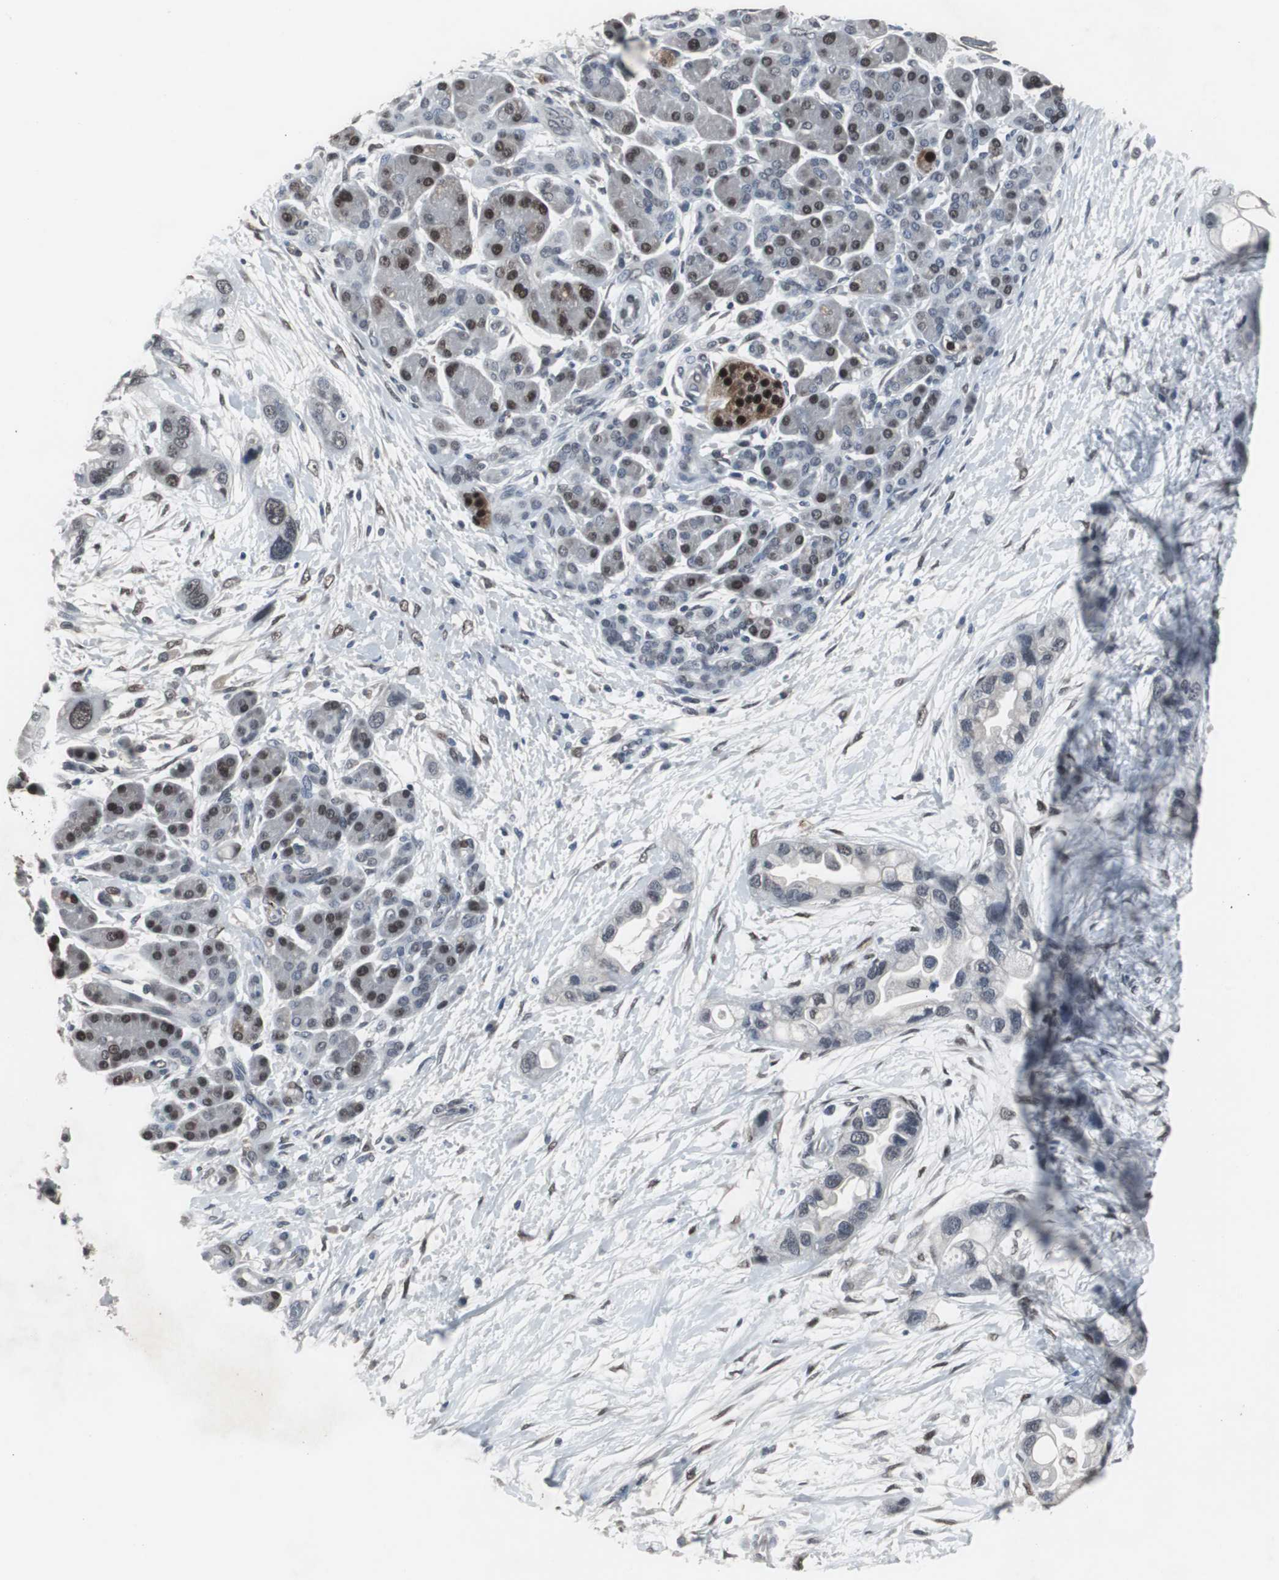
{"staining": {"intensity": "weak", "quantity": "25%-75%", "location": "nuclear"}, "tissue": "pancreatic cancer", "cell_type": "Tumor cells", "image_type": "cancer", "snomed": [{"axis": "morphology", "description": "Adenocarcinoma, NOS"}, {"axis": "topography", "description": "Pancreas"}], "caption": "Protein expression analysis of pancreatic cancer reveals weak nuclear positivity in approximately 25%-75% of tumor cells. (DAB (3,3'-diaminobenzidine) = brown stain, brightfield microscopy at high magnification).", "gene": "FOXP4", "patient": {"sex": "female", "age": 77}}